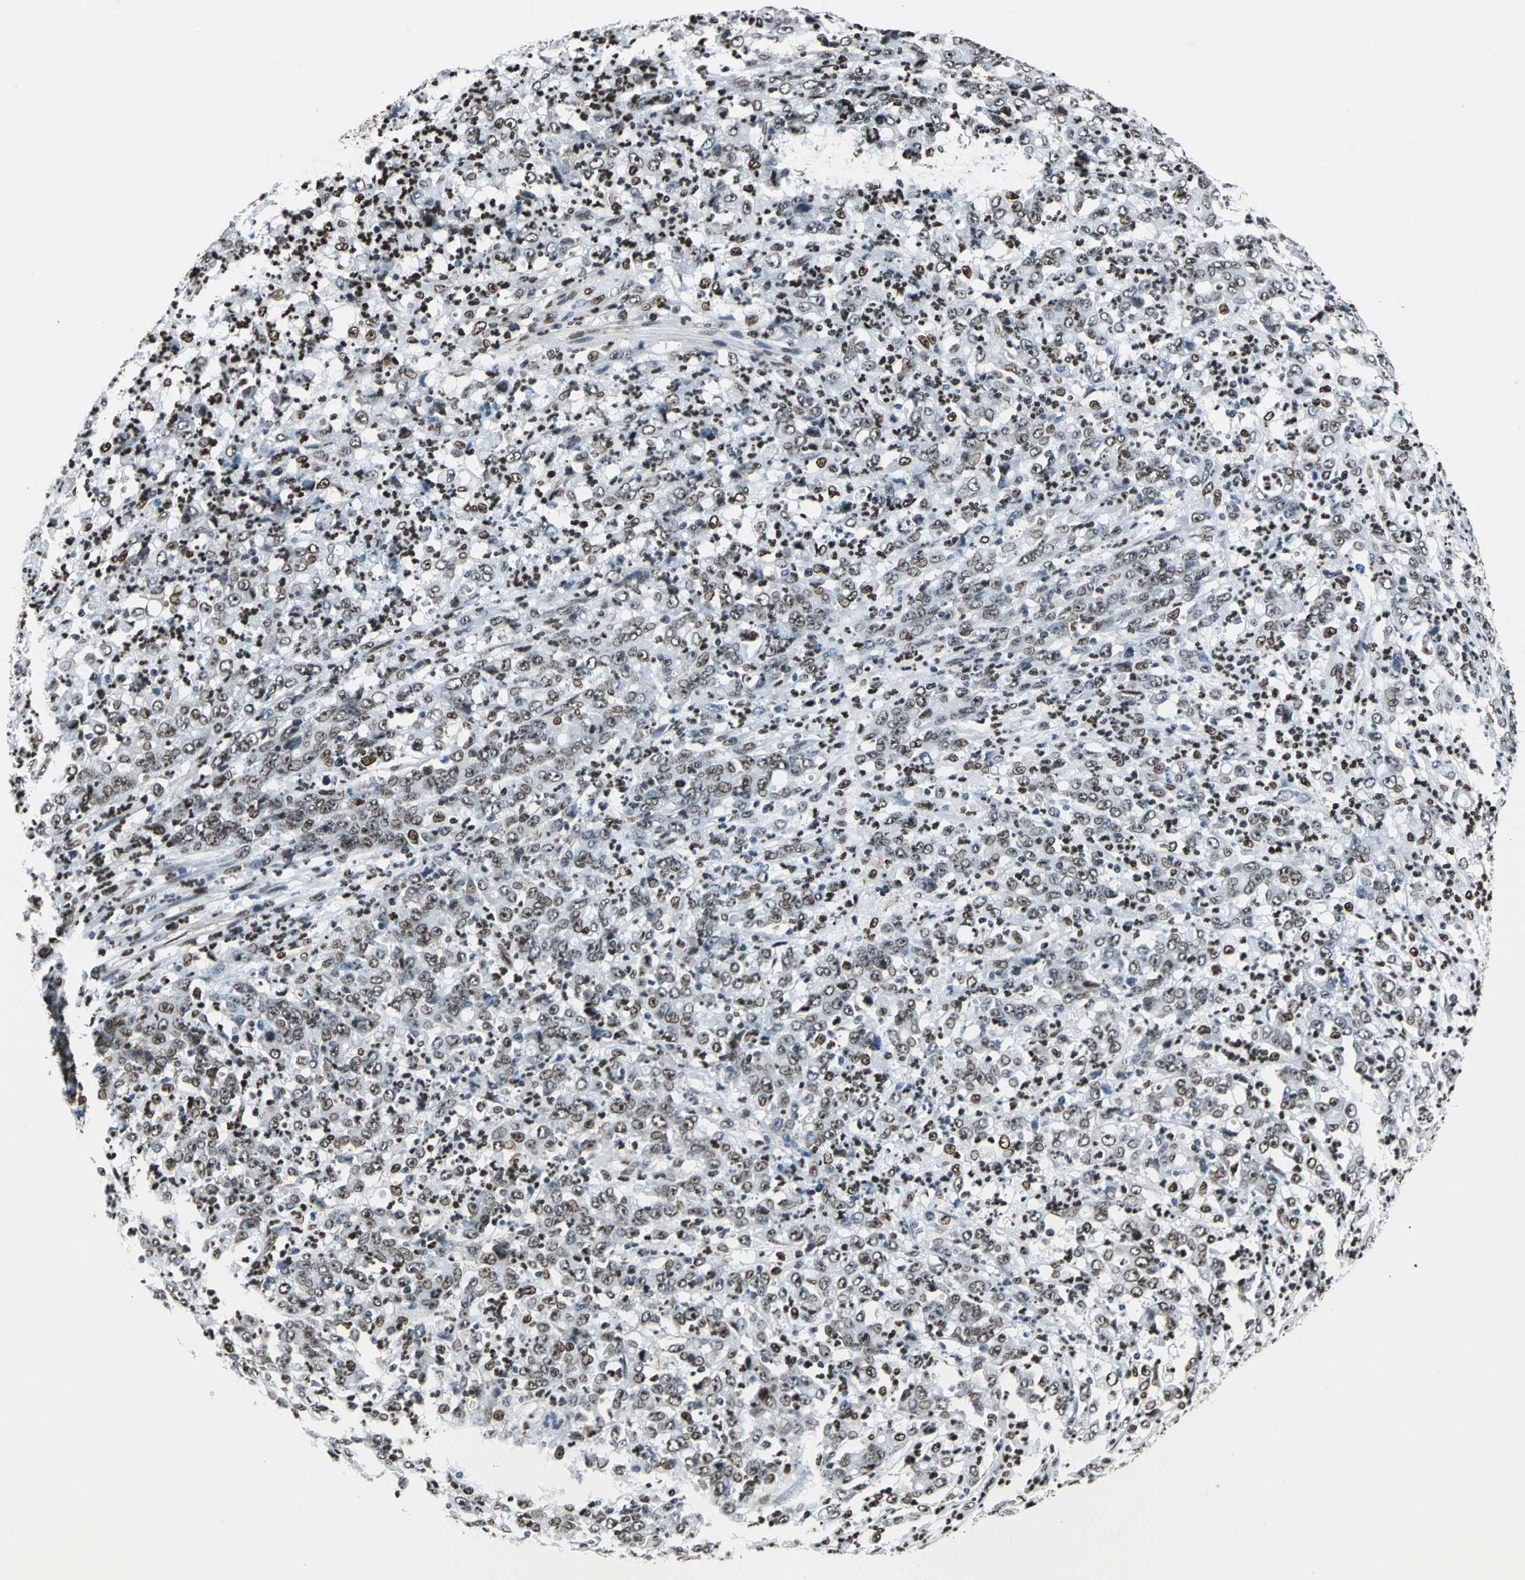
{"staining": {"intensity": "moderate", "quantity": ">75%", "location": "nuclear"}, "tissue": "stomach cancer", "cell_type": "Tumor cells", "image_type": "cancer", "snomed": [{"axis": "morphology", "description": "Adenocarcinoma, NOS"}, {"axis": "topography", "description": "Stomach, lower"}], "caption": "Adenocarcinoma (stomach) stained for a protein demonstrates moderate nuclear positivity in tumor cells.", "gene": "APEX1", "patient": {"sex": "female", "age": 71}}